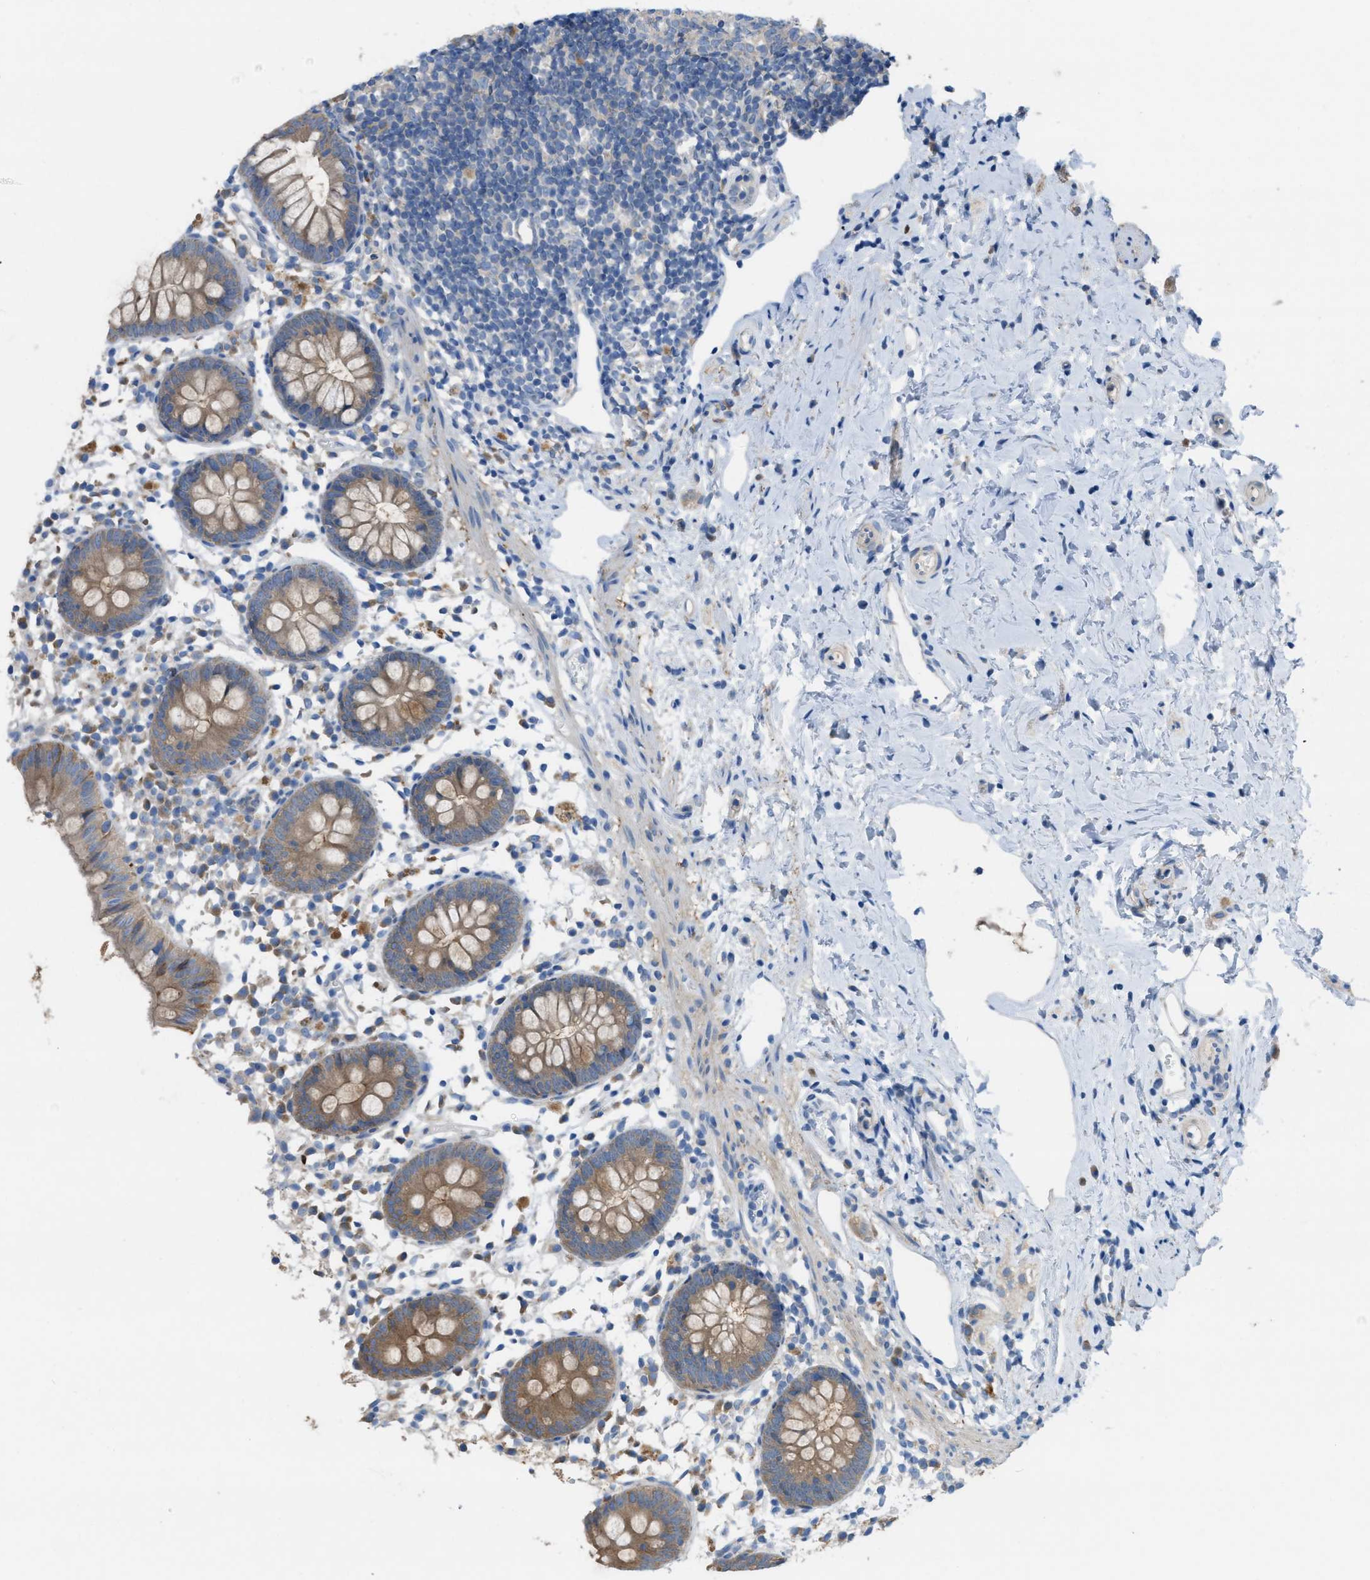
{"staining": {"intensity": "moderate", "quantity": ">75%", "location": "cytoplasmic/membranous"}, "tissue": "appendix", "cell_type": "Glandular cells", "image_type": "normal", "snomed": [{"axis": "morphology", "description": "Normal tissue, NOS"}, {"axis": "topography", "description": "Appendix"}], "caption": "Protein staining of unremarkable appendix demonstrates moderate cytoplasmic/membranous positivity in about >75% of glandular cells. (DAB (3,3'-diaminobenzidine) IHC, brown staining for protein, blue staining for nuclei).", "gene": "UBA5", "patient": {"sex": "female", "age": 20}}